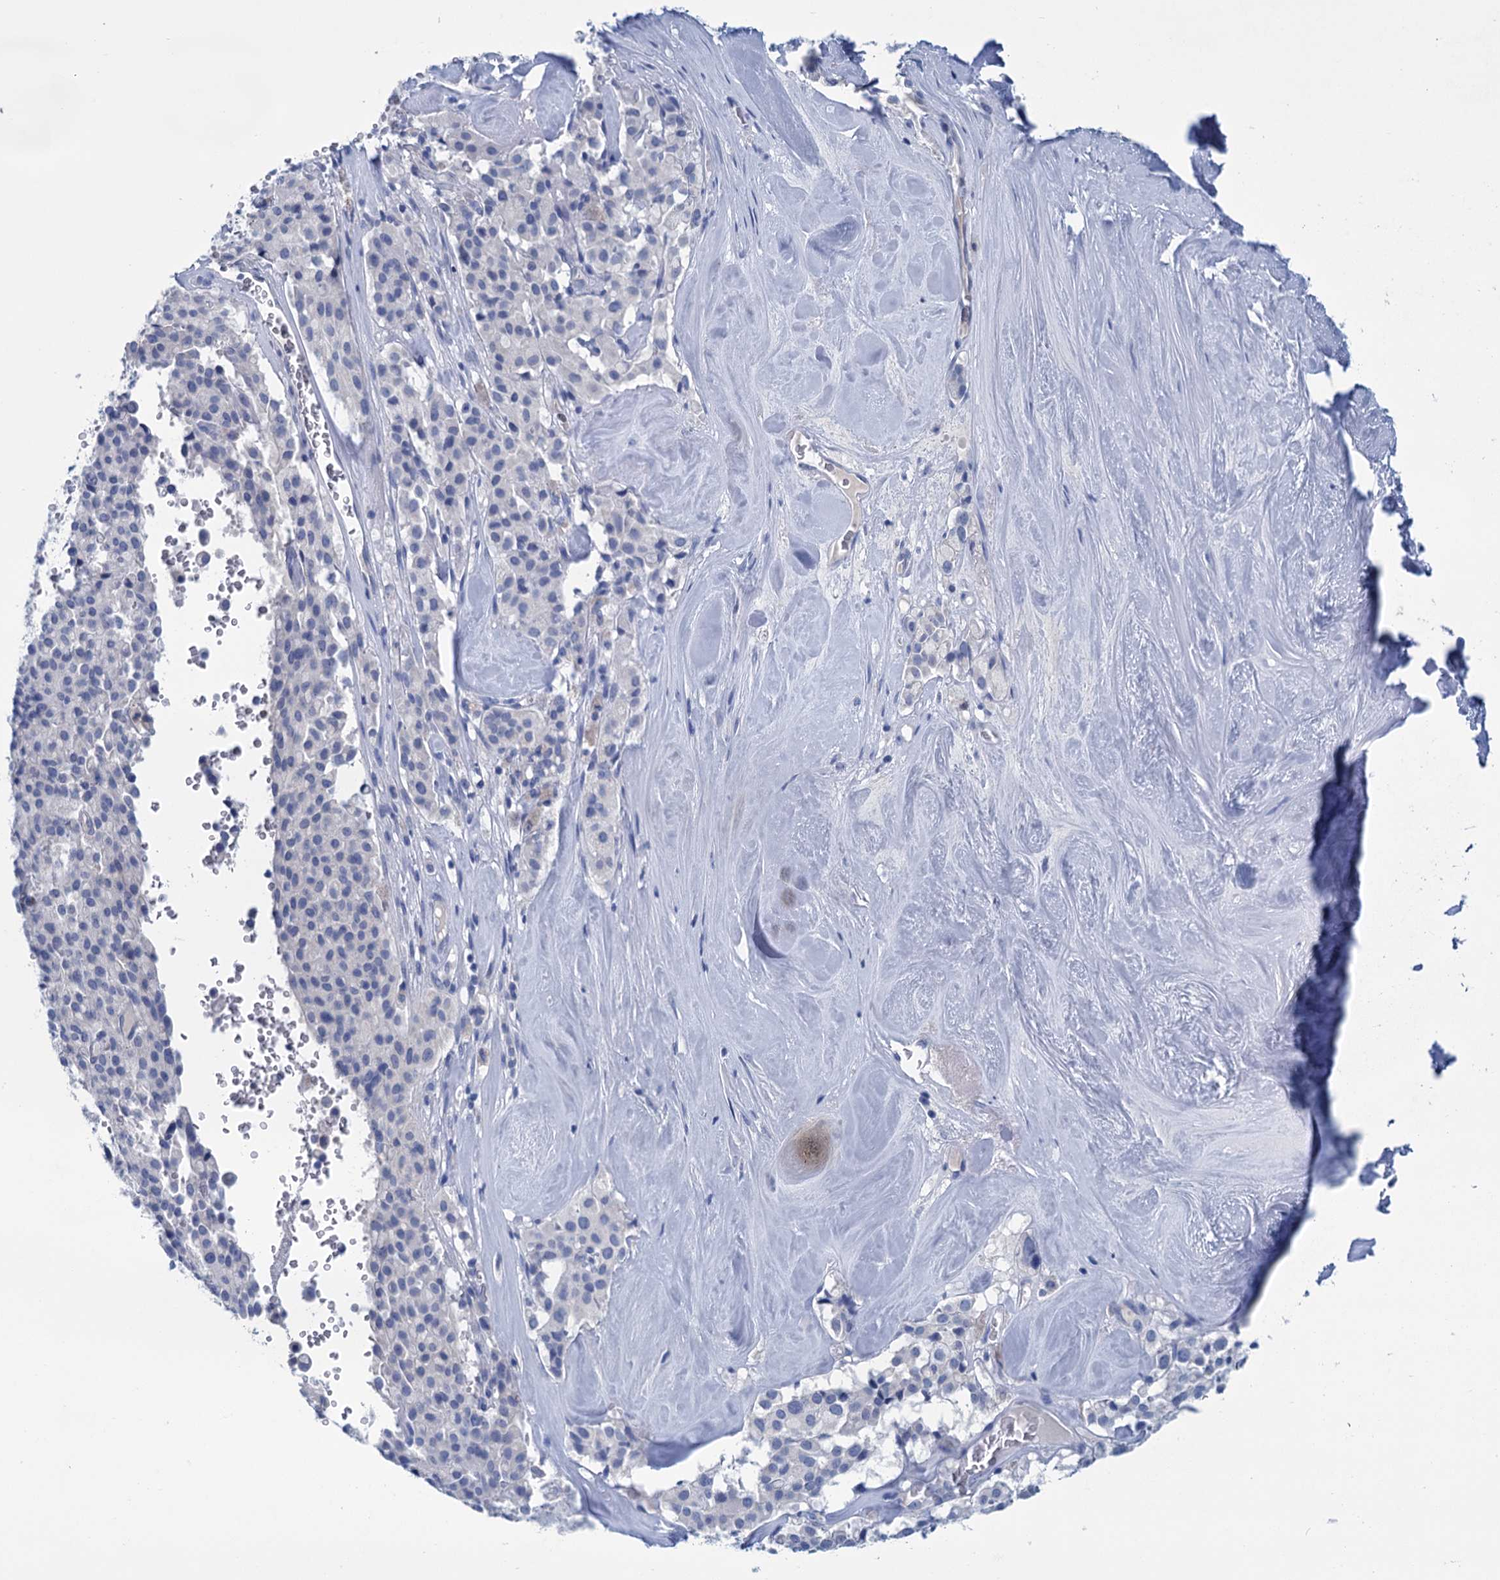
{"staining": {"intensity": "negative", "quantity": "none", "location": "none"}, "tissue": "pancreatic cancer", "cell_type": "Tumor cells", "image_type": "cancer", "snomed": [{"axis": "morphology", "description": "Adenocarcinoma, NOS"}, {"axis": "topography", "description": "Pancreas"}], "caption": "Human pancreatic adenocarcinoma stained for a protein using immunohistochemistry (IHC) reveals no staining in tumor cells.", "gene": "MYOZ3", "patient": {"sex": "male", "age": 65}}